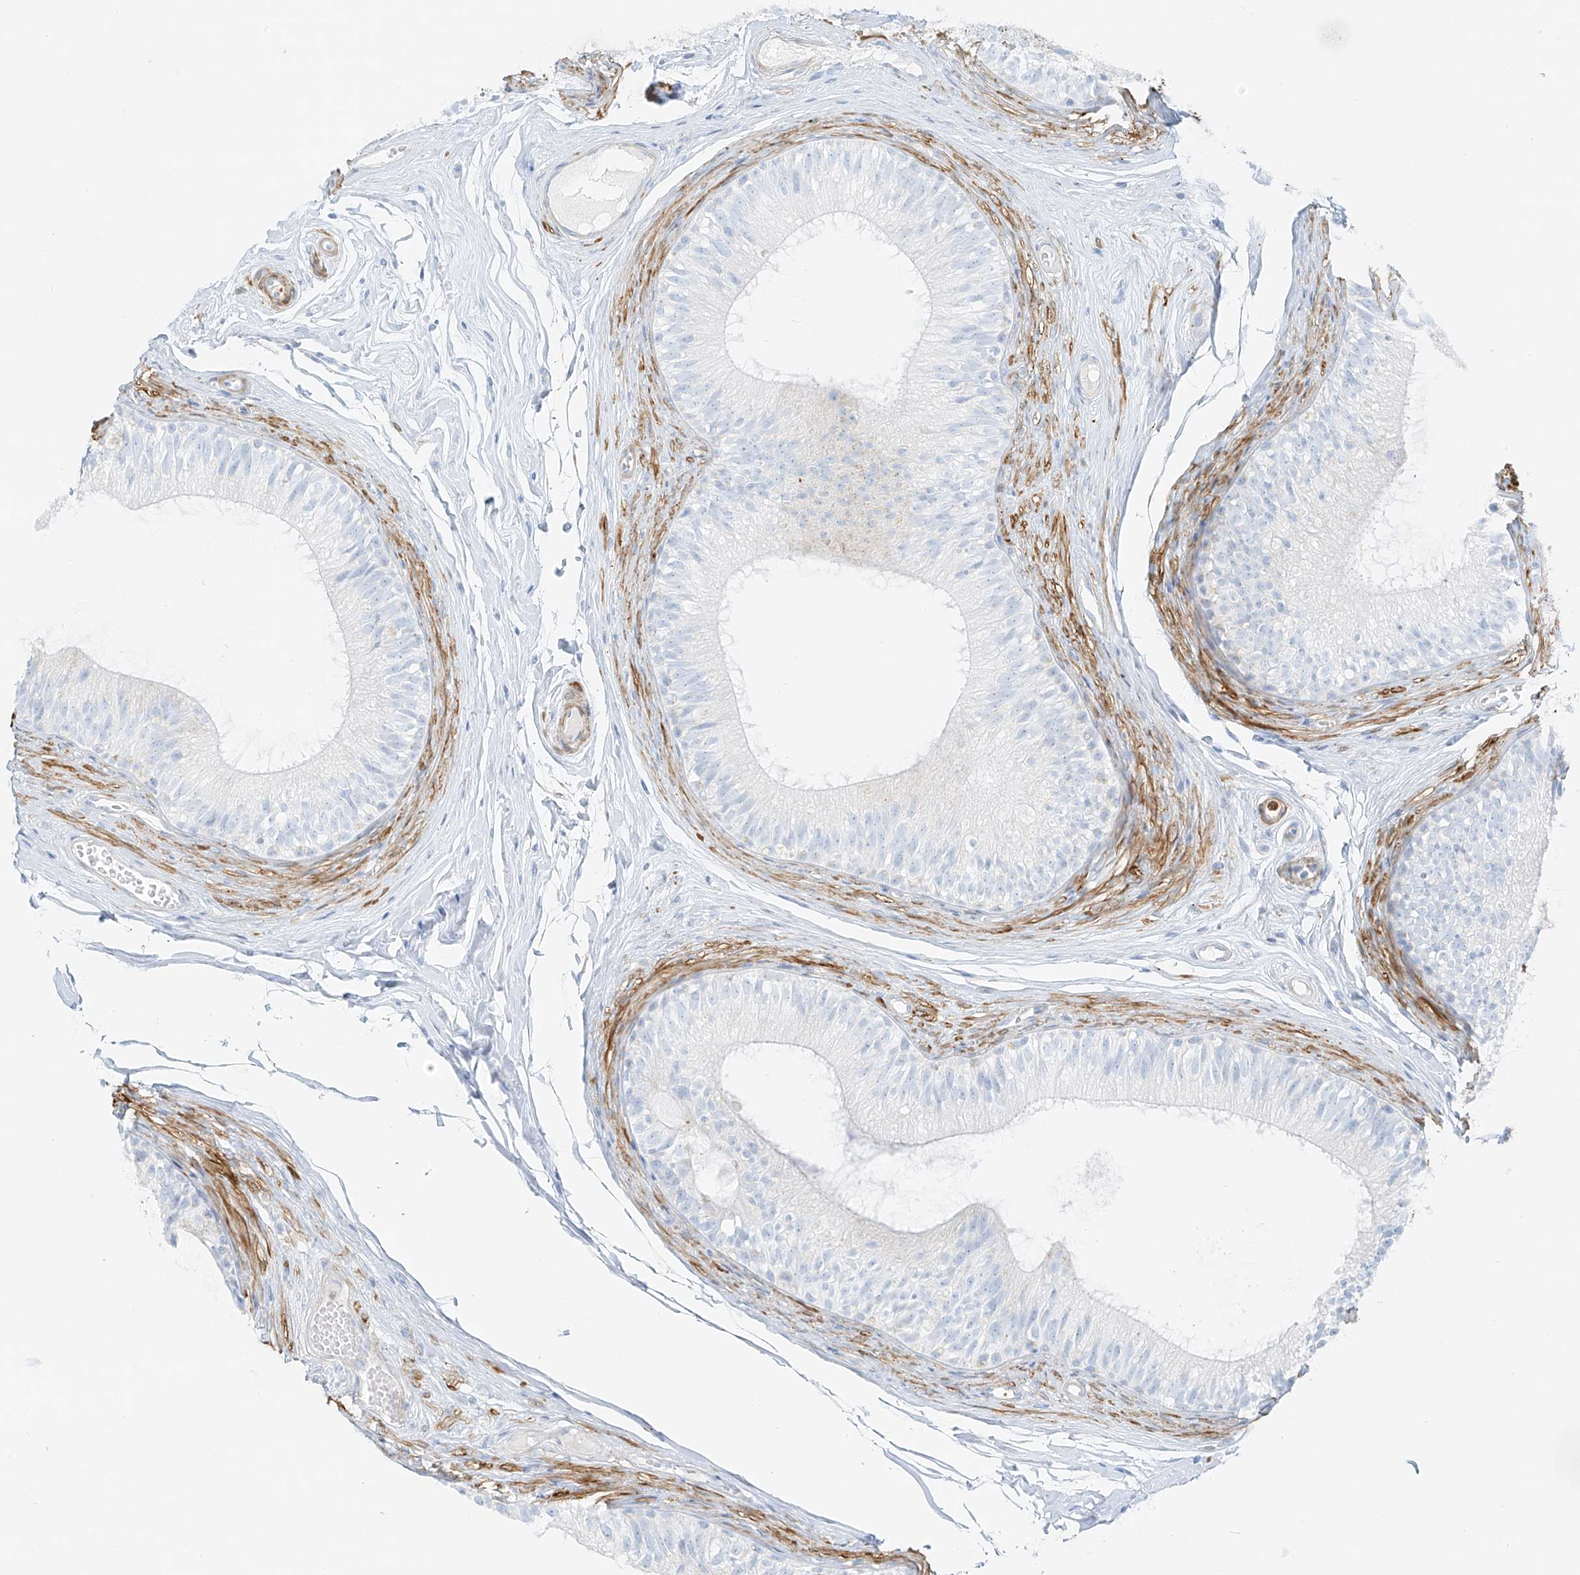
{"staining": {"intensity": "negative", "quantity": "none", "location": "none"}, "tissue": "epididymis", "cell_type": "Glandular cells", "image_type": "normal", "snomed": [{"axis": "morphology", "description": "Normal tissue, NOS"}, {"axis": "morphology", "description": "Seminoma in situ"}, {"axis": "topography", "description": "Testis"}, {"axis": "topography", "description": "Epididymis"}], "caption": "An immunohistochemistry (IHC) micrograph of unremarkable epididymis is shown. There is no staining in glandular cells of epididymis.", "gene": "SMCP", "patient": {"sex": "male", "age": 28}}